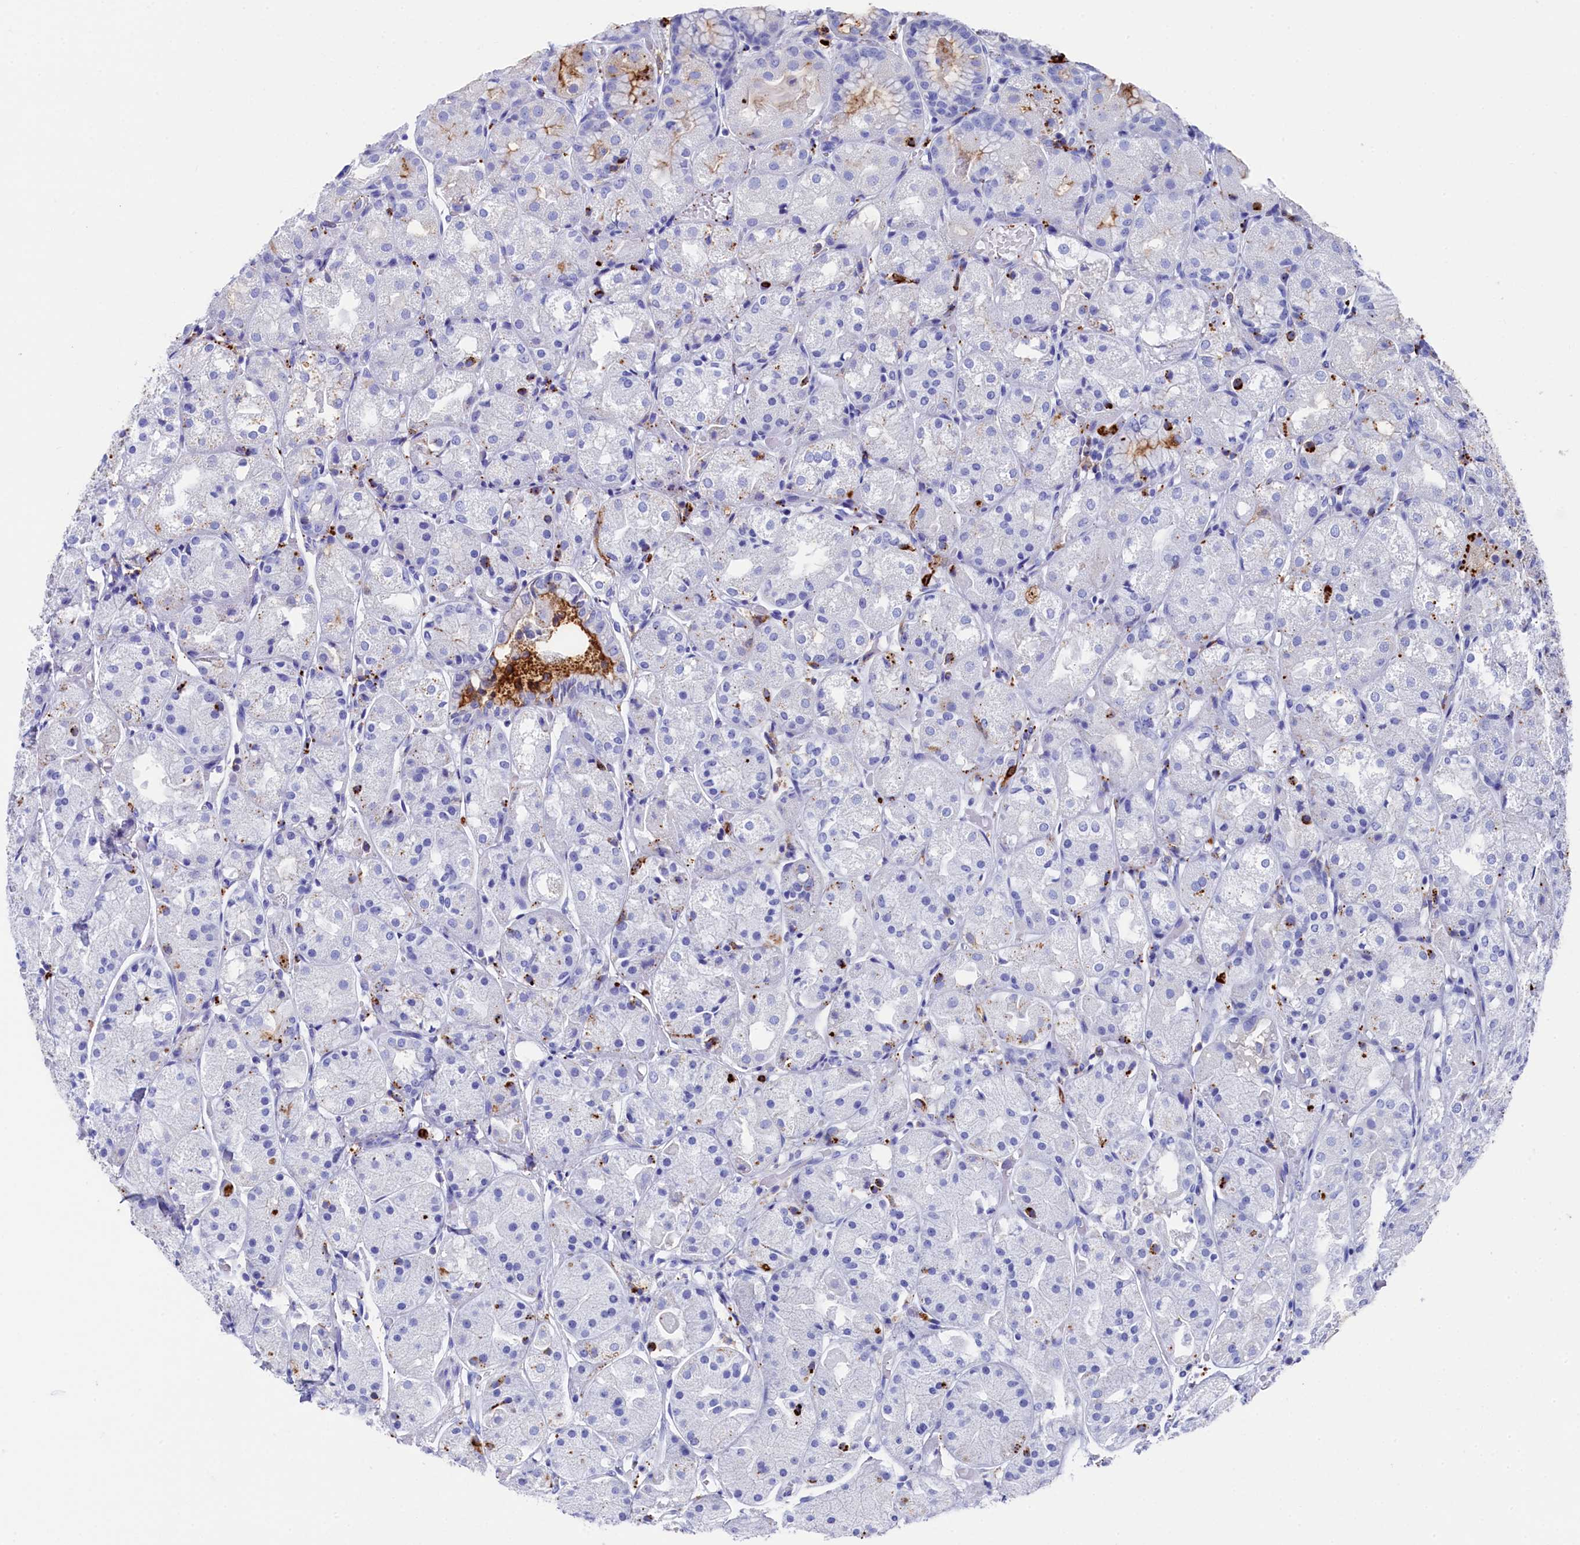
{"staining": {"intensity": "strong", "quantity": "<25%", "location": "cytoplasmic/membranous"}, "tissue": "stomach", "cell_type": "Glandular cells", "image_type": "normal", "snomed": [{"axis": "morphology", "description": "Normal tissue, NOS"}, {"axis": "topography", "description": "Stomach, upper"}], "caption": "Immunohistochemistry image of normal human stomach stained for a protein (brown), which exhibits medium levels of strong cytoplasmic/membranous staining in approximately <25% of glandular cells.", "gene": "PLAC8", "patient": {"sex": "male", "age": 72}}